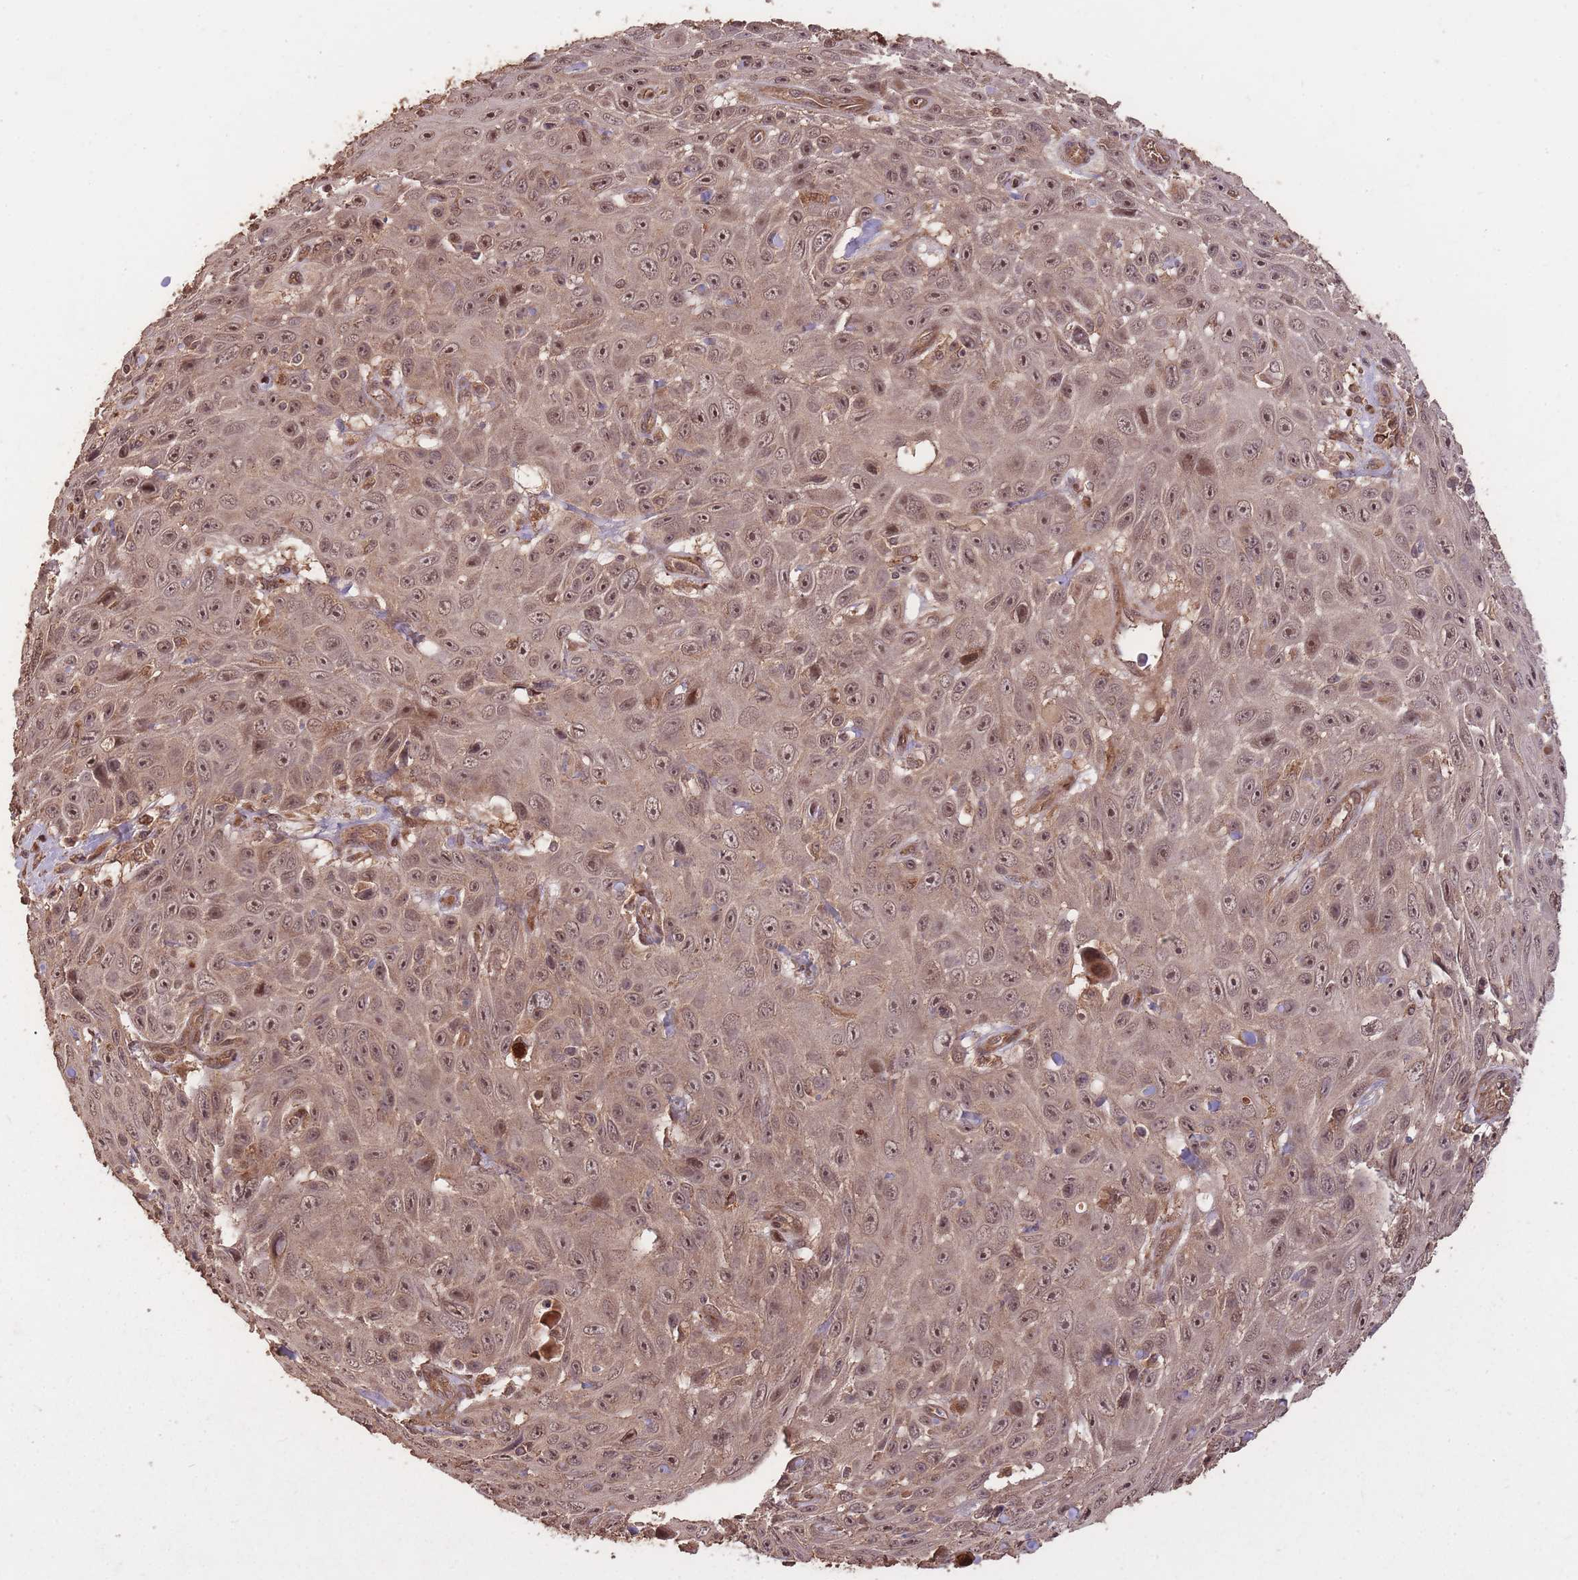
{"staining": {"intensity": "moderate", "quantity": ">75%", "location": "cytoplasmic/membranous,nuclear"}, "tissue": "skin cancer", "cell_type": "Tumor cells", "image_type": "cancer", "snomed": [{"axis": "morphology", "description": "Squamous cell carcinoma, NOS"}, {"axis": "topography", "description": "Skin"}], "caption": "DAB (3,3'-diaminobenzidine) immunohistochemical staining of skin cancer (squamous cell carcinoma) shows moderate cytoplasmic/membranous and nuclear protein staining in approximately >75% of tumor cells.", "gene": "ERBB3", "patient": {"sex": "male", "age": 82}}